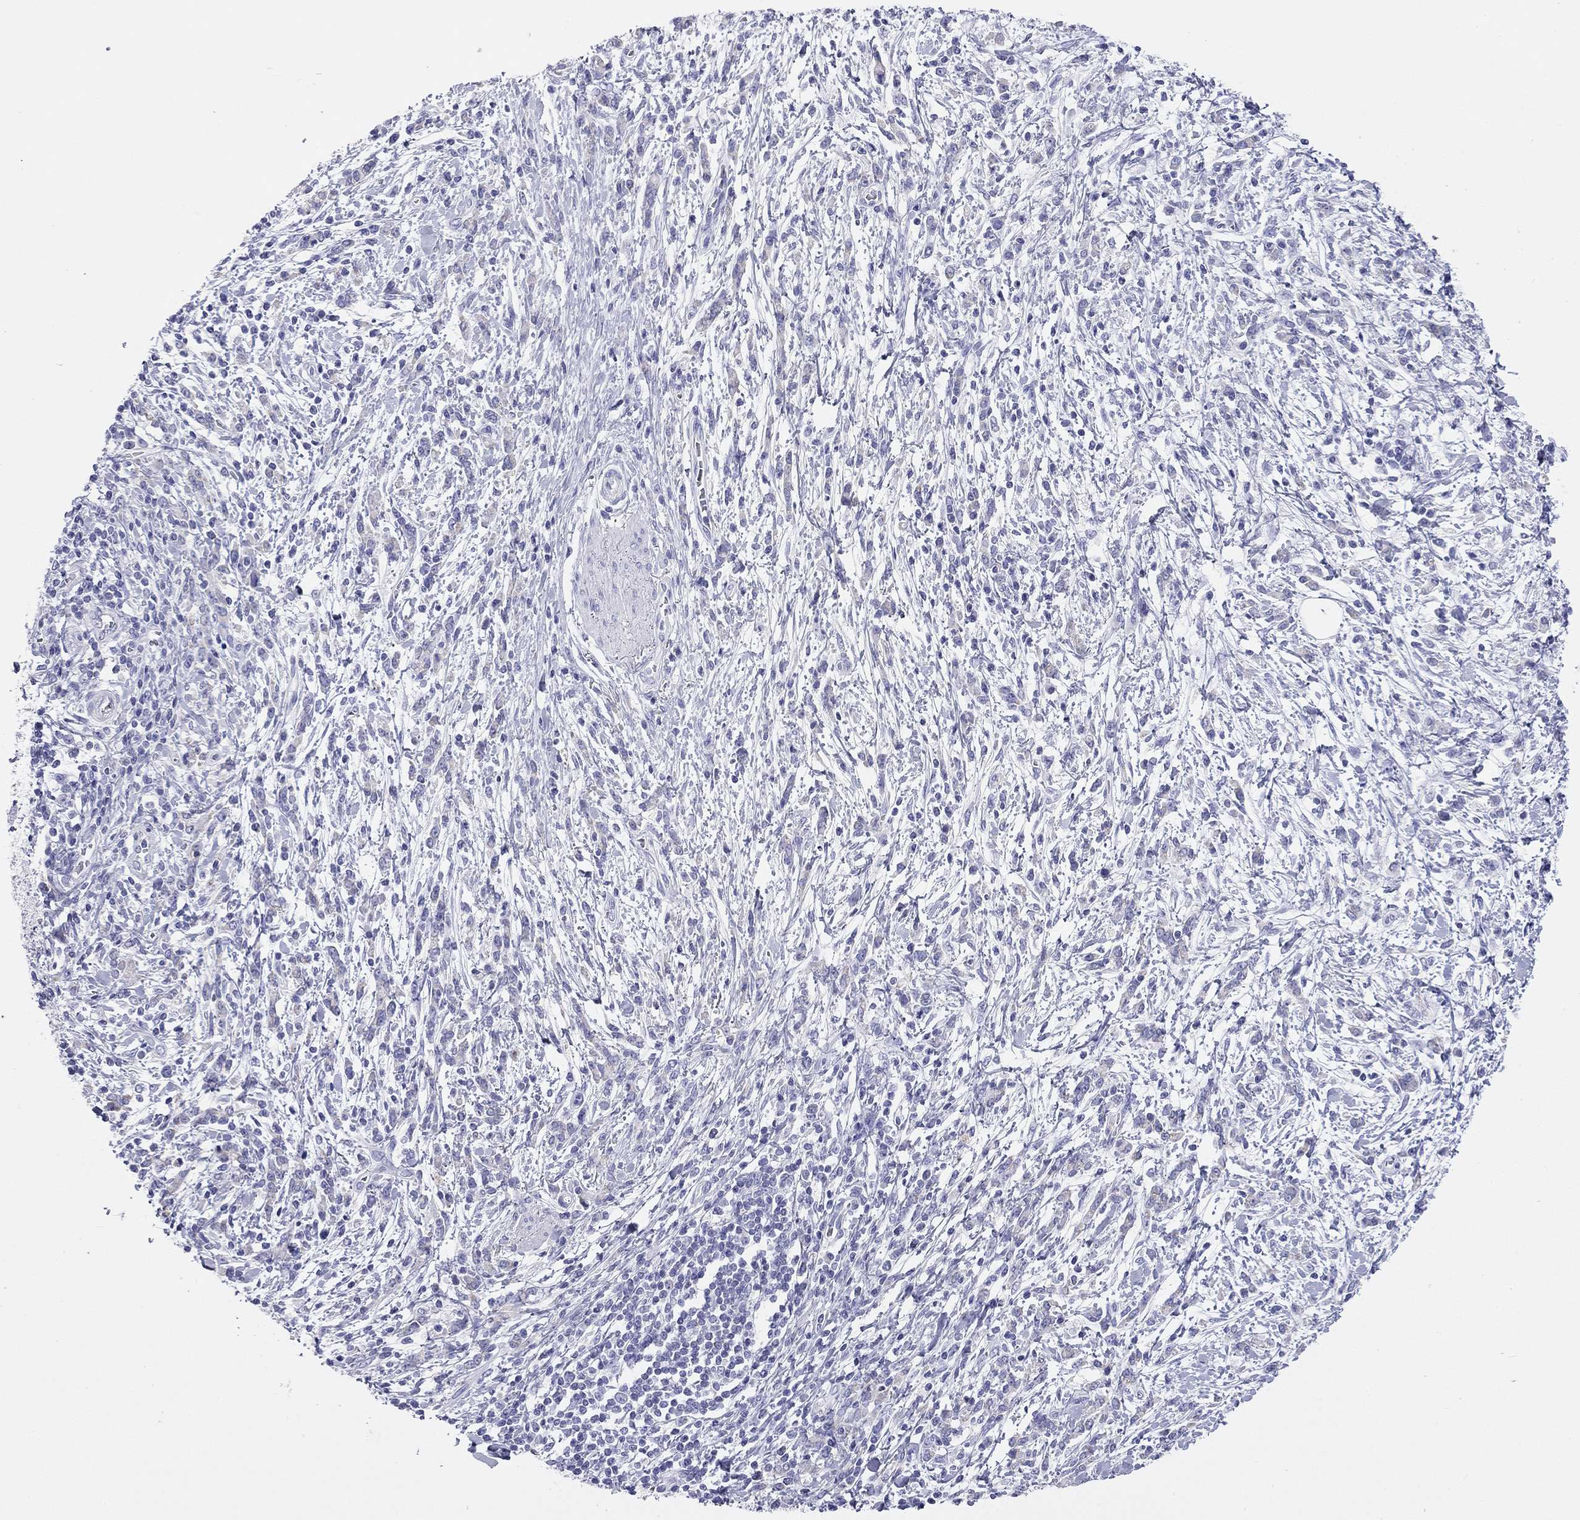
{"staining": {"intensity": "negative", "quantity": "none", "location": "none"}, "tissue": "stomach cancer", "cell_type": "Tumor cells", "image_type": "cancer", "snomed": [{"axis": "morphology", "description": "Adenocarcinoma, NOS"}, {"axis": "topography", "description": "Stomach"}], "caption": "The histopathology image demonstrates no significant positivity in tumor cells of stomach adenocarcinoma.", "gene": "DPY19L2", "patient": {"sex": "female", "age": 57}}